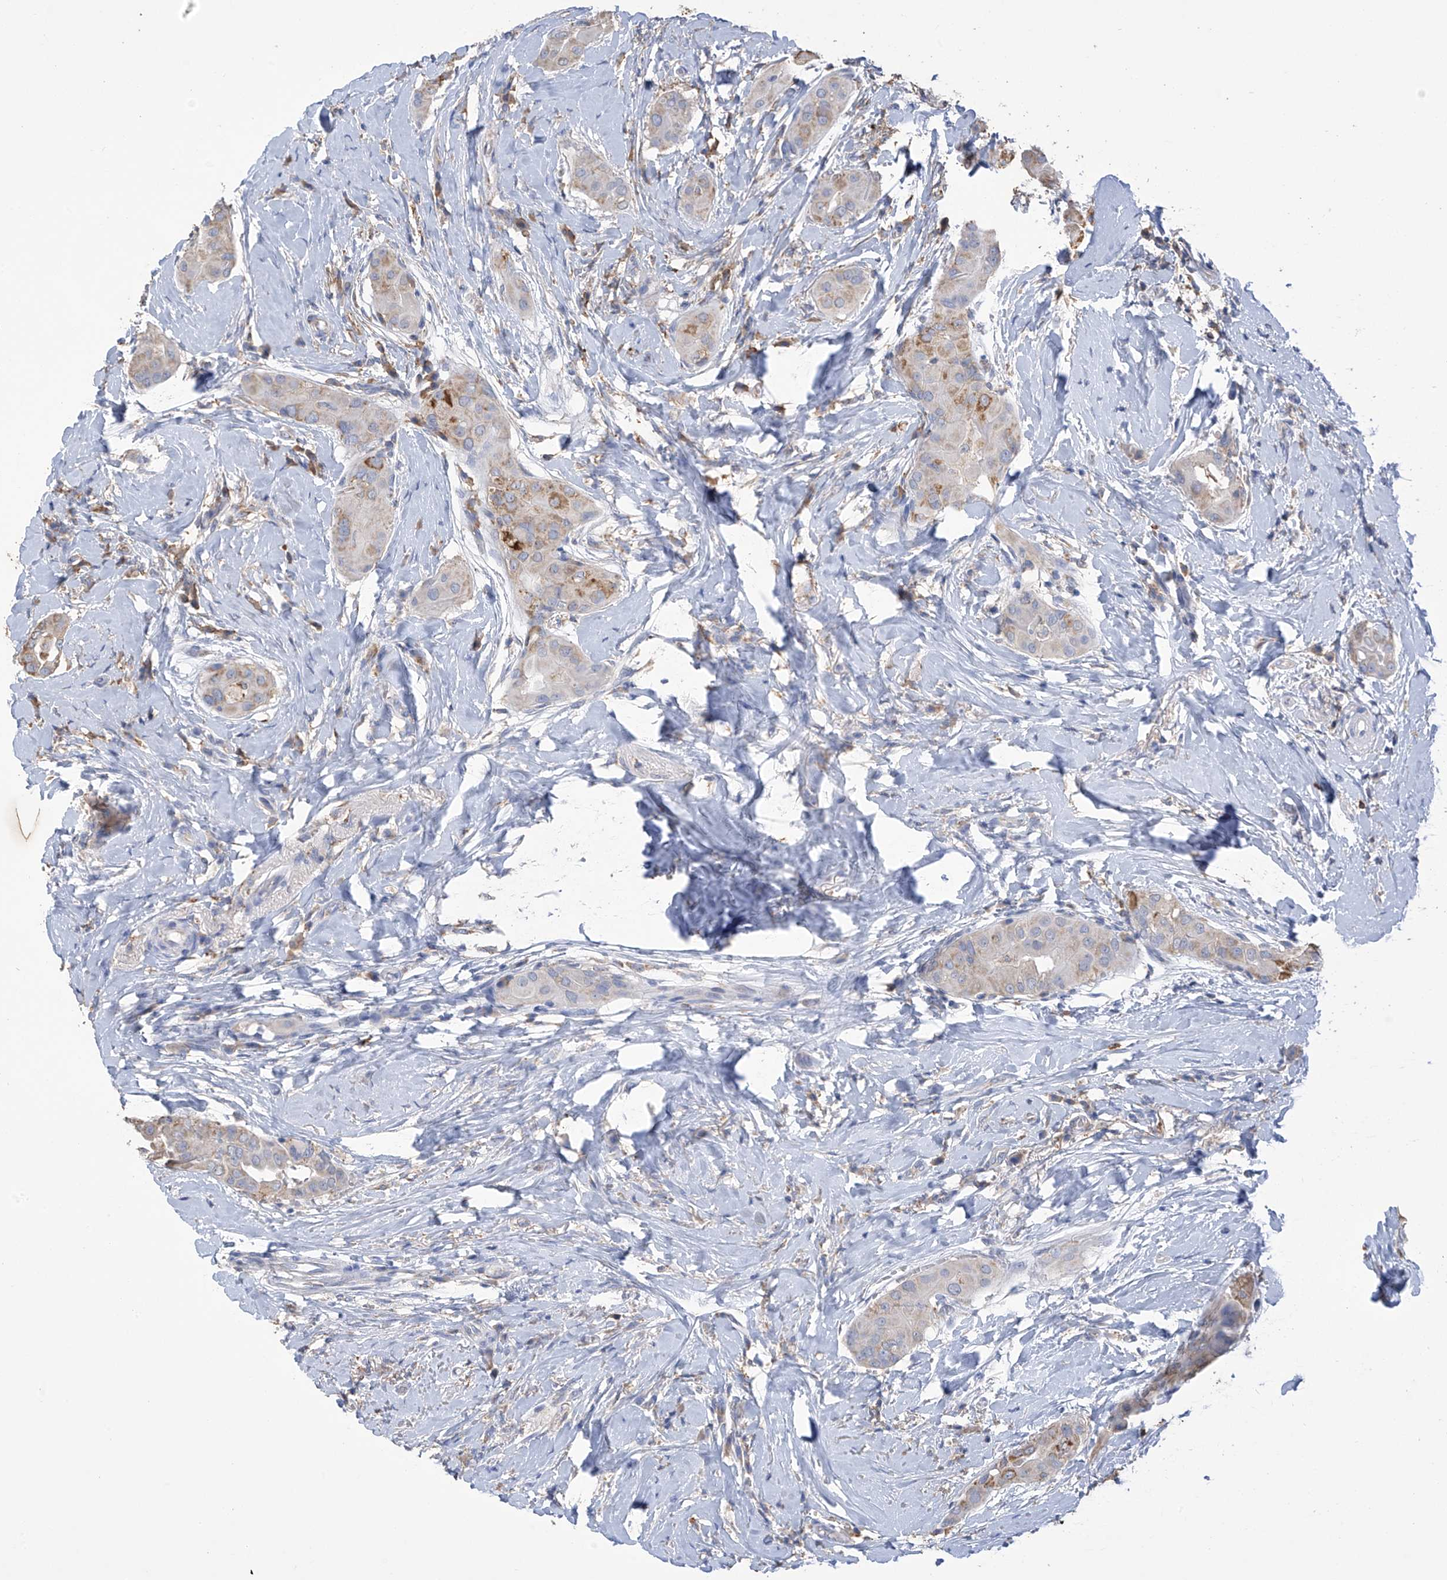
{"staining": {"intensity": "weak", "quantity": "25%-75%", "location": "cytoplasmic/membranous"}, "tissue": "thyroid cancer", "cell_type": "Tumor cells", "image_type": "cancer", "snomed": [{"axis": "morphology", "description": "Papillary adenocarcinoma, NOS"}, {"axis": "topography", "description": "Thyroid gland"}], "caption": "Immunohistochemistry of thyroid papillary adenocarcinoma demonstrates low levels of weak cytoplasmic/membranous staining in about 25%-75% of tumor cells. The protein of interest is shown in brown color, while the nuclei are stained blue.", "gene": "OGT", "patient": {"sex": "male", "age": 33}}